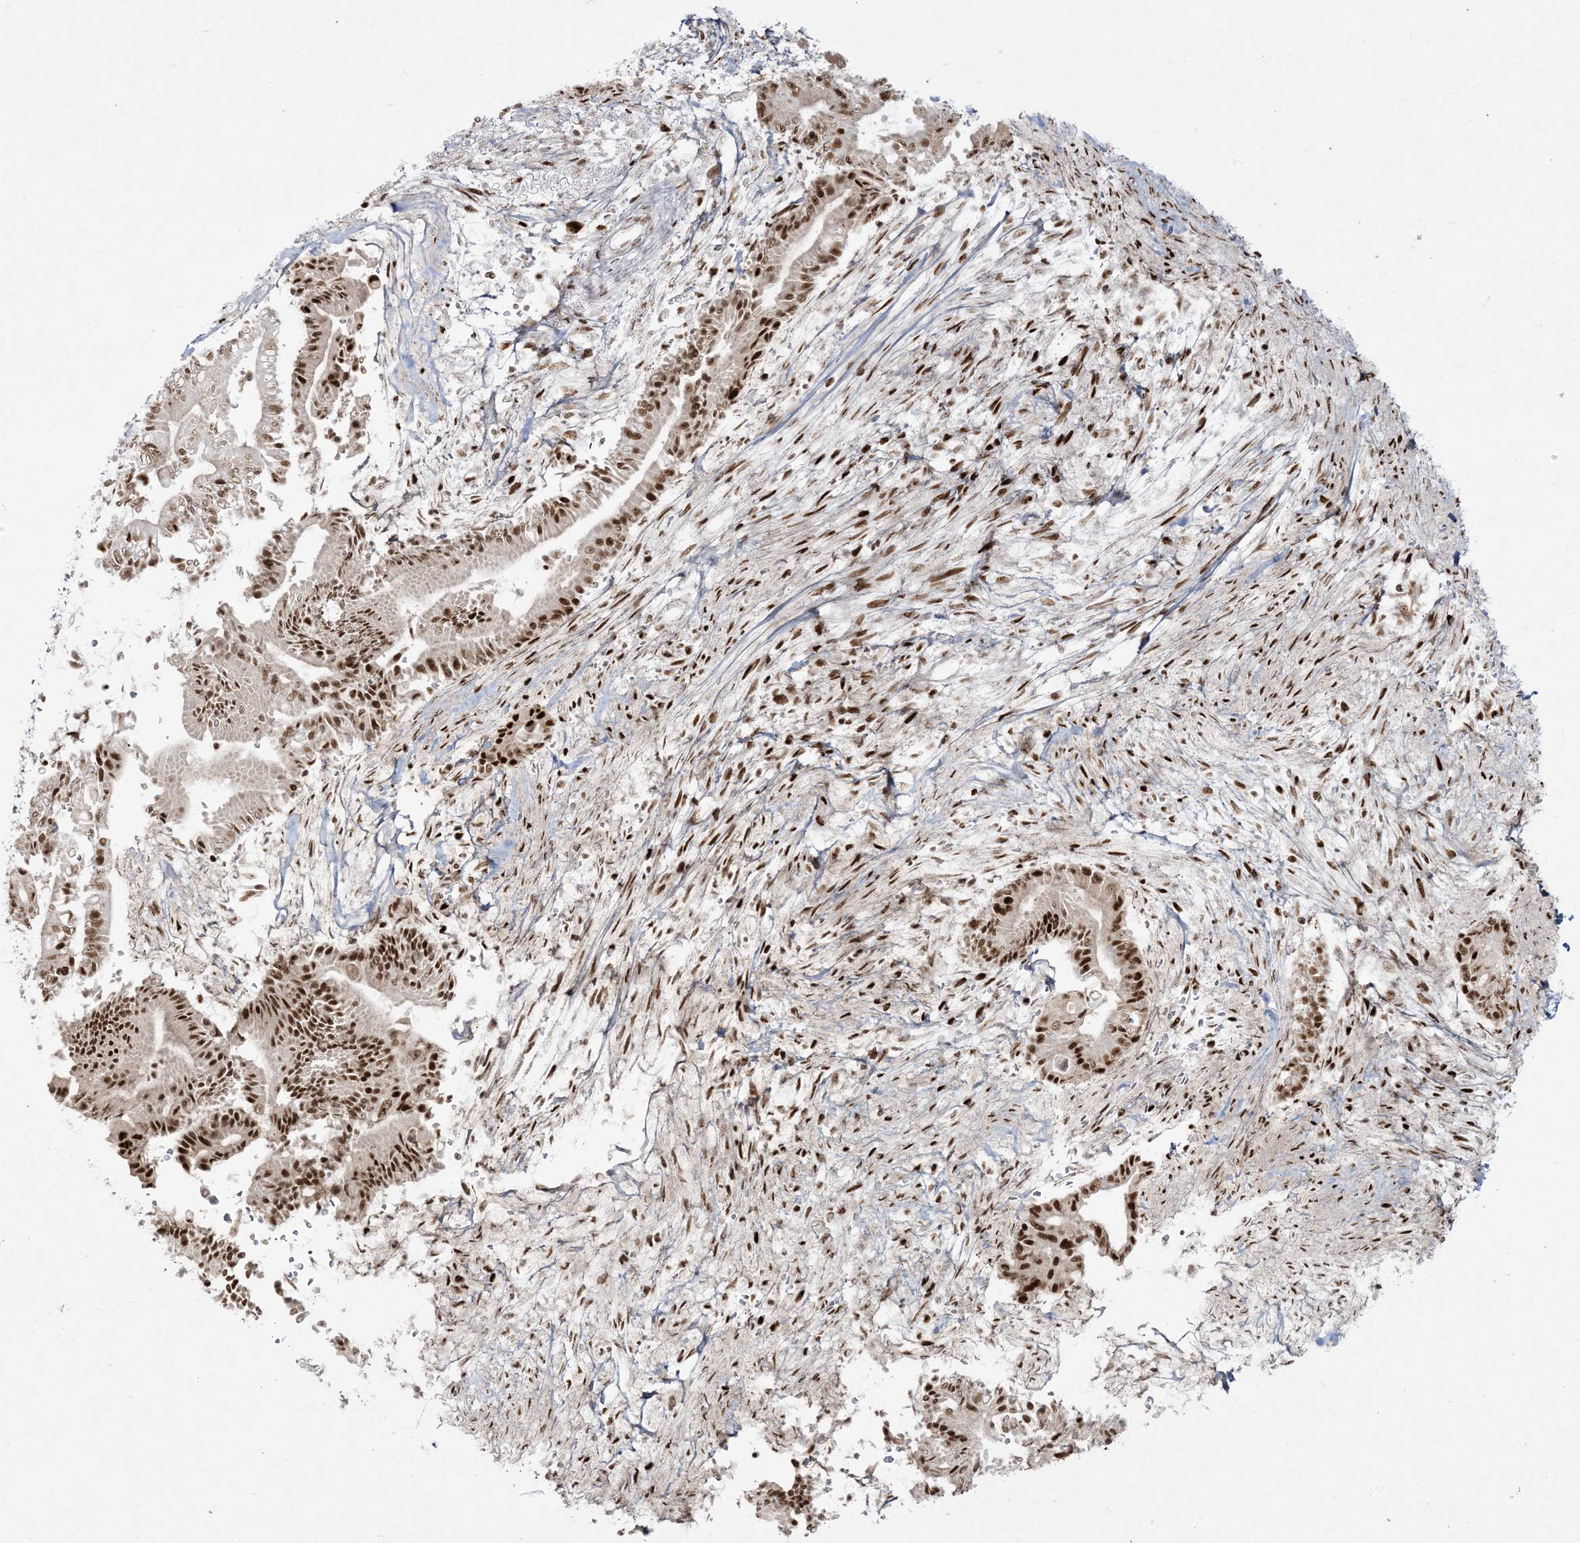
{"staining": {"intensity": "strong", "quantity": ">75%", "location": "nuclear"}, "tissue": "pancreatic cancer", "cell_type": "Tumor cells", "image_type": "cancer", "snomed": [{"axis": "morphology", "description": "Adenocarcinoma, NOS"}, {"axis": "topography", "description": "Pancreas"}], "caption": "IHC micrograph of neoplastic tissue: human pancreatic cancer stained using IHC displays high levels of strong protein expression localized specifically in the nuclear of tumor cells, appearing as a nuclear brown color.", "gene": "RBM10", "patient": {"sex": "male", "age": 68}}